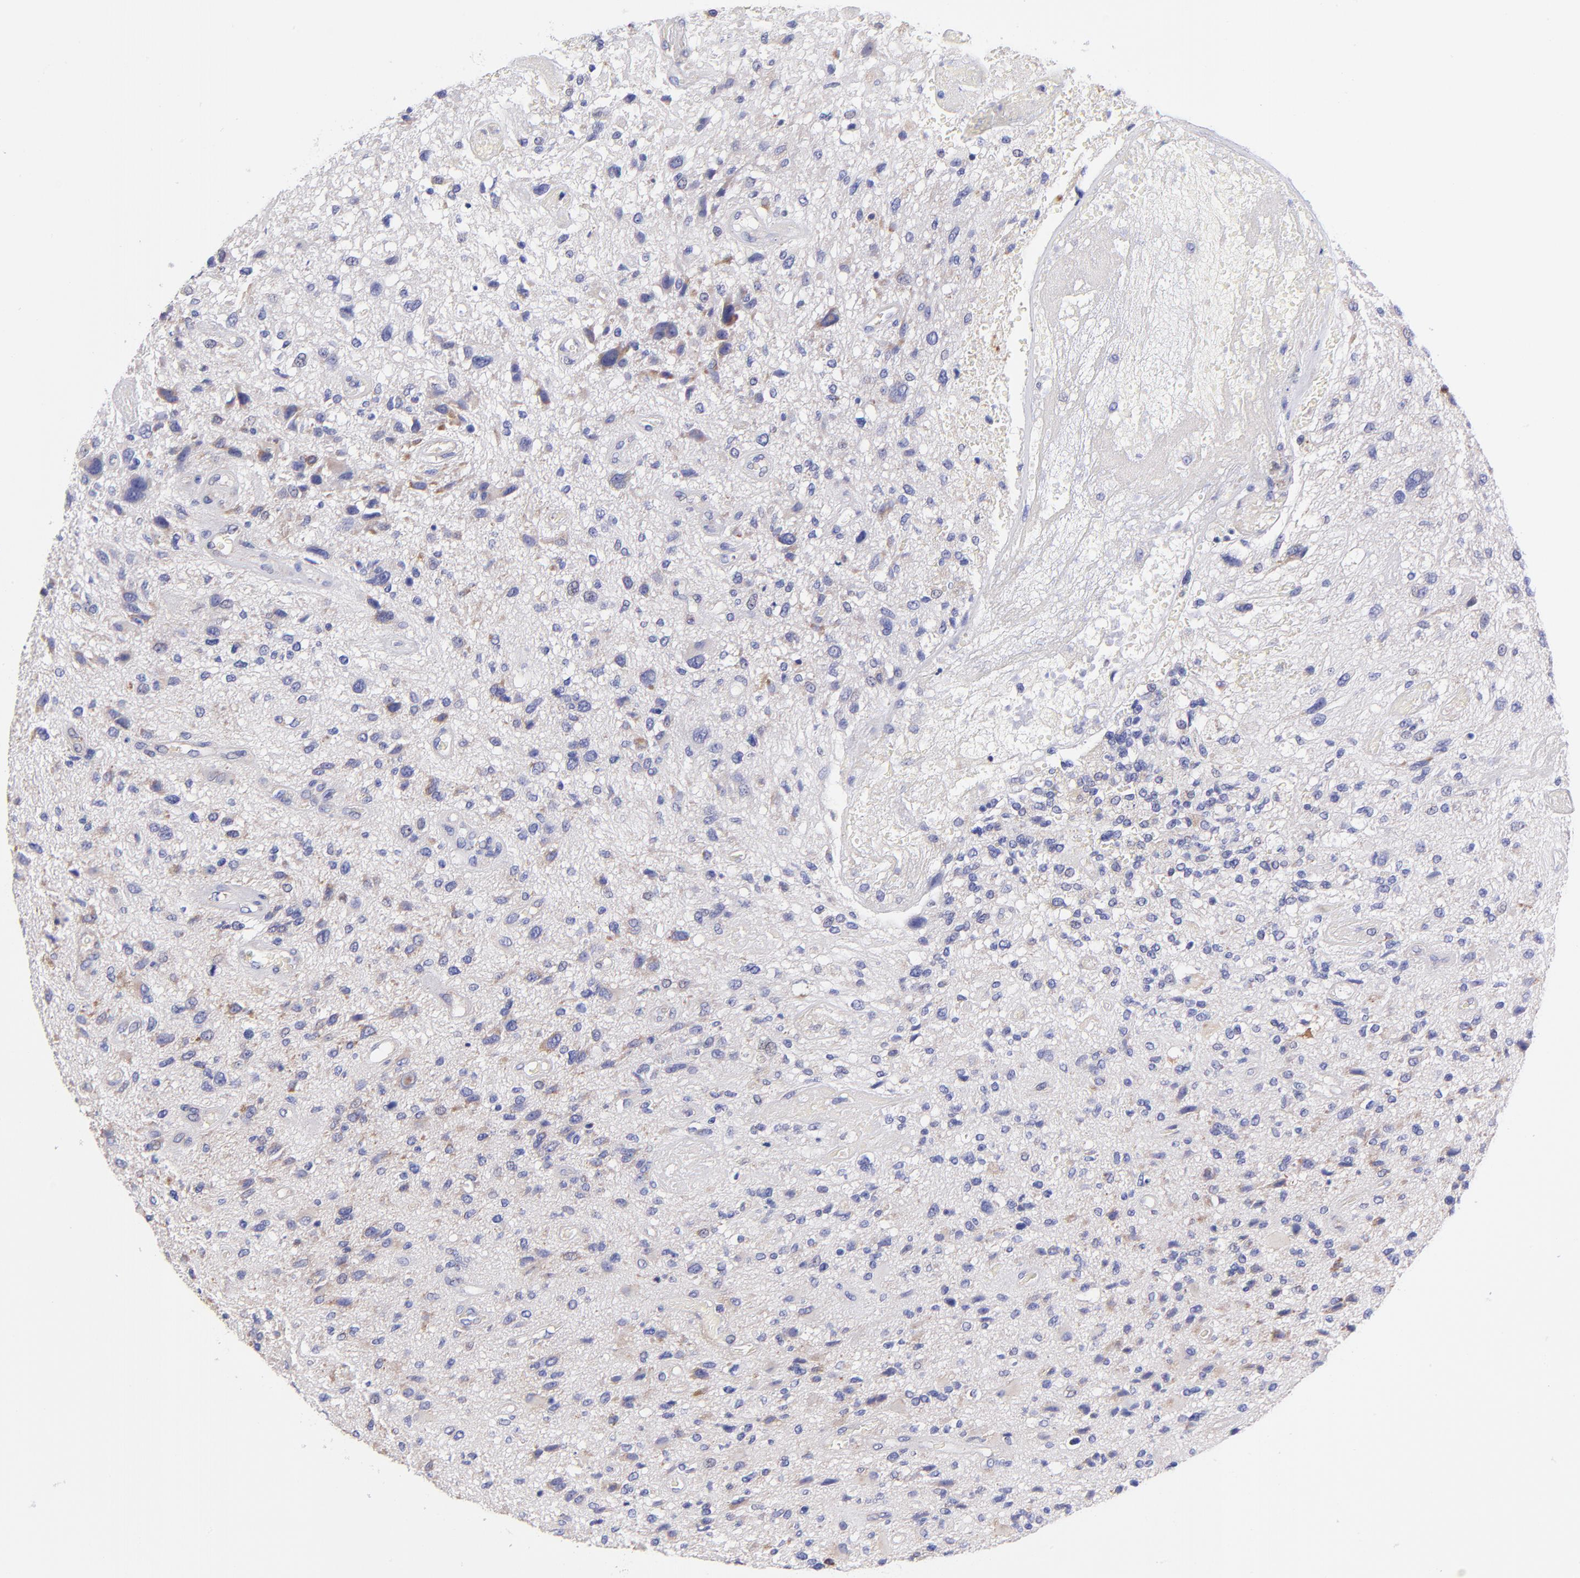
{"staining": {"intensity": "weak", "quantity": "<25%", "location": "cytoplasmic/membranous"}, "tissue": "glioma", "cell_type": "Tumor cells", "image_type": "cancer", "snomed": [{"axis": "morphology", "description": "Normal tissue, NOS"}, {"axis": "morphology", "description": "Glioma, malignant, High grade"}, {"axis": "topography", "description": "Cerebral cortex"}], "caption": "A micrograph of glioma stained for a protein reveals no brown staining in tumor cells.", "gene": "NDUFB7", "patient": {"sex": "male", "age": 75}}